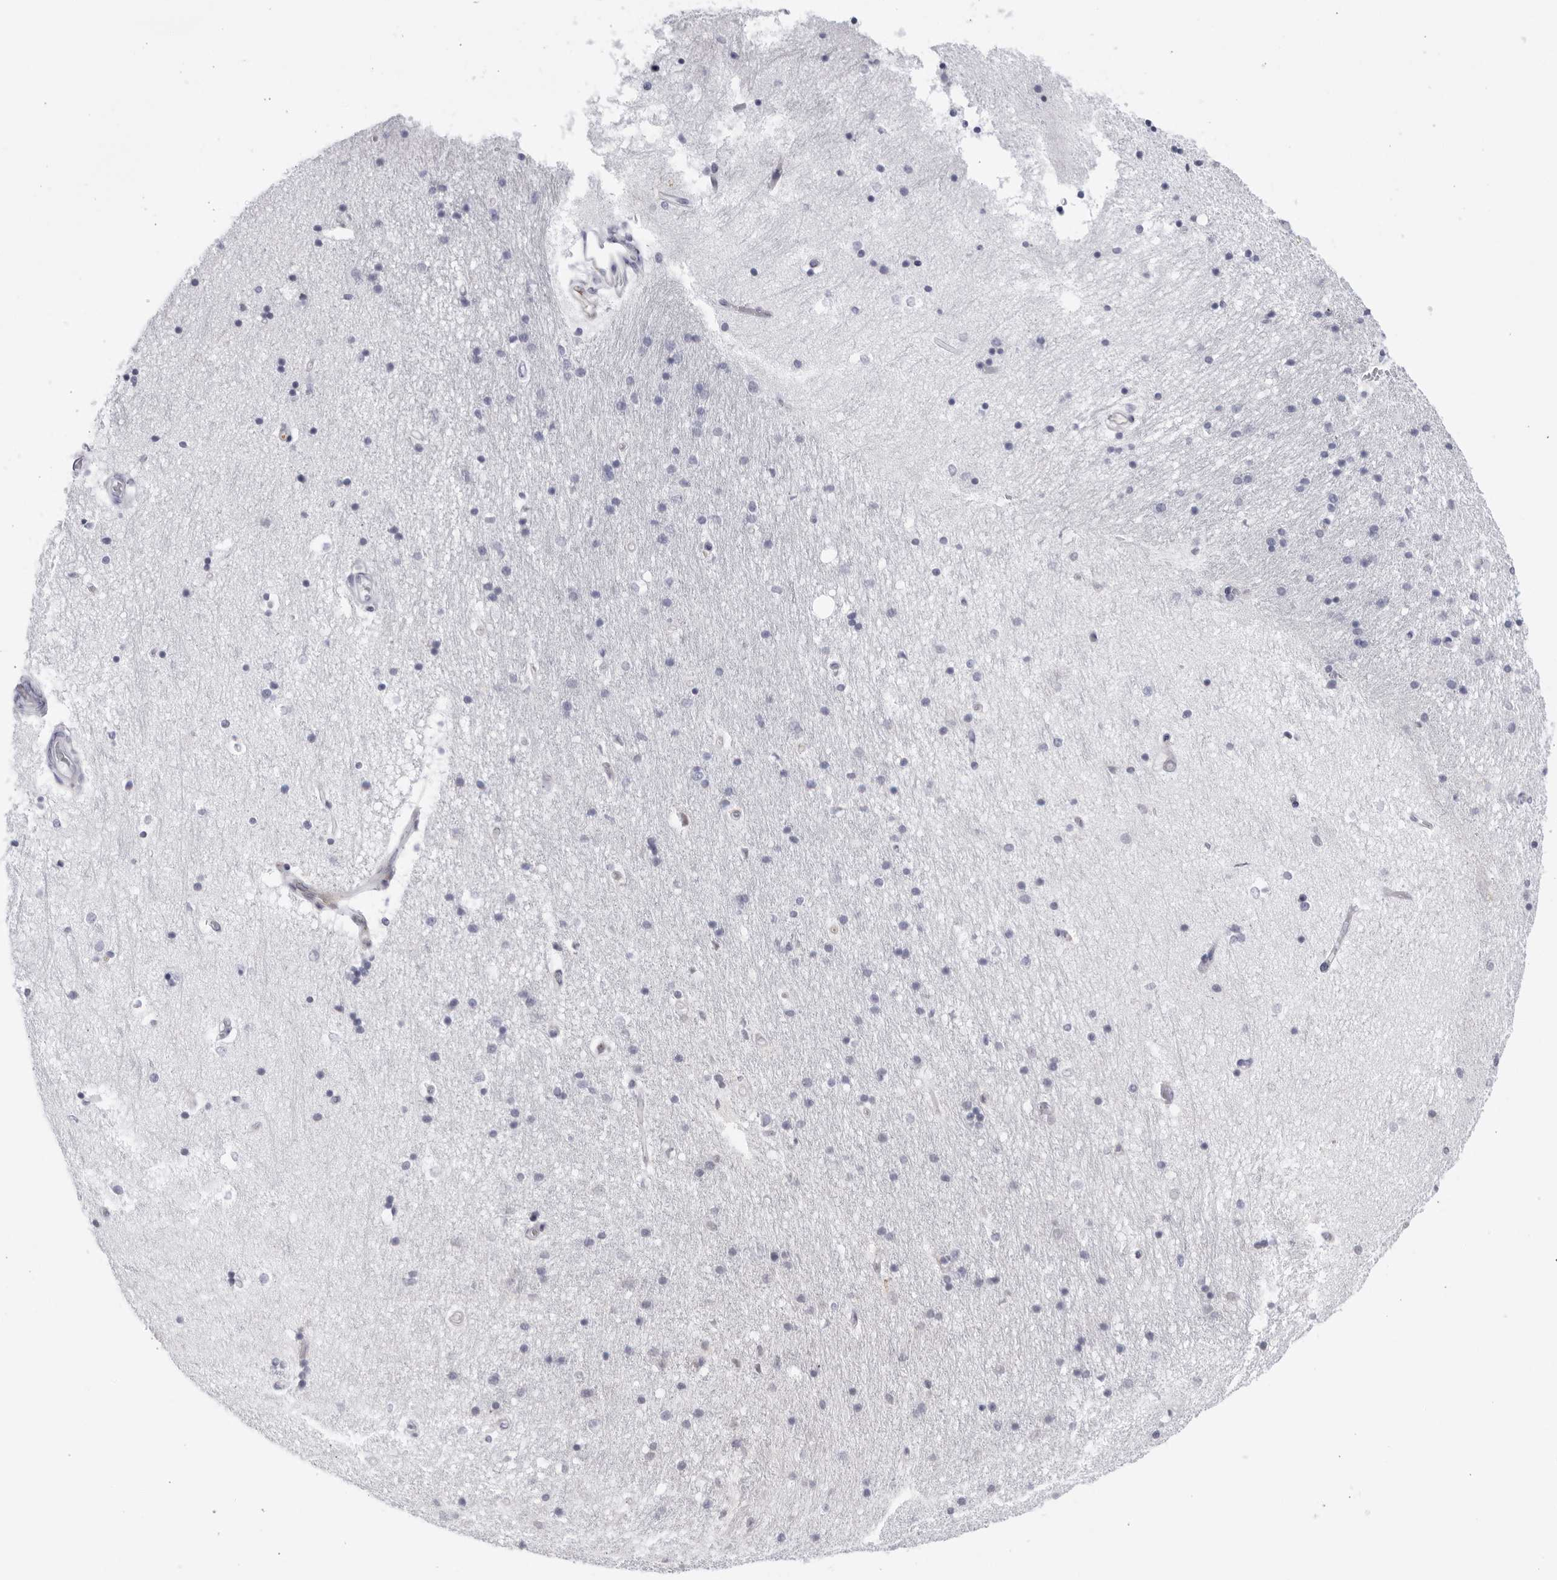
{"staining": {"intensity": "negative", "quantity": "none", "location": "none"}, "tissue": "hippocampus", "cell_type": "Glial cells", "image_type": "normal", "snomed": [{"axis": "morphology", "description": "Normal tissue, NOS"}, {"axis": "topography", "description": "Hippocampus"}], "caption": "A histopathology image of hippocampus stained for a protein demonstrates no brown staining in glial cells.", "gene": "CNBD1", "patient": {"sex": "male", "age": 45}}